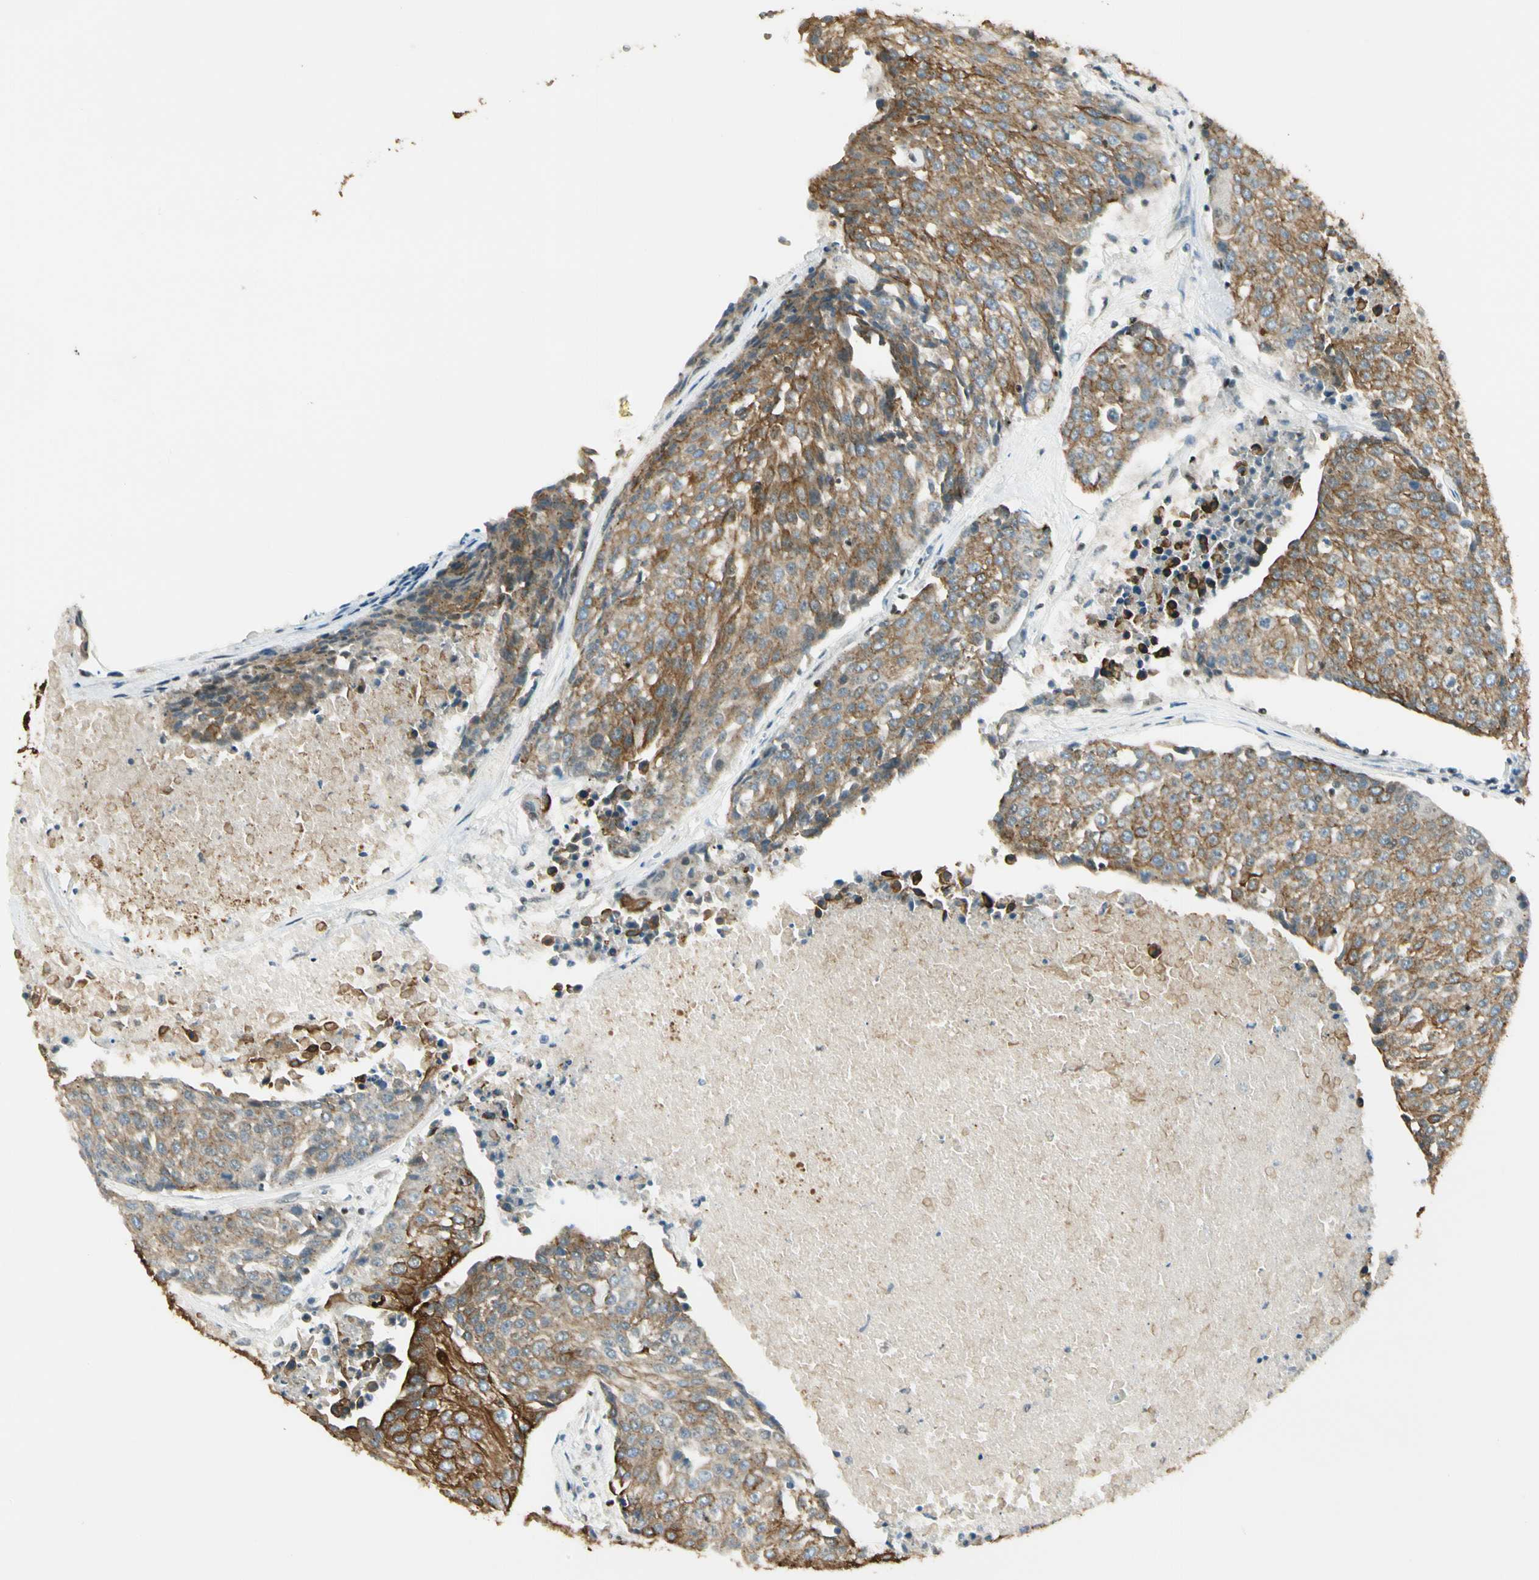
{"staining": {"intensity": "moderate", "quantity": ">75%", "location": "cytoplasmic/membranous"}, "tissue": "urothelial cancer", "cell_type": "Tumor cells", "image_type": "cancer", "snomed": [{"axis": "morphology", "description": "Urothelial carcinoma, High grade"}, {"axis": "topography", "description": "Urinary bladder"}], "caption": "High-power microscopy captured an IHC micrograph of high-grade urothelial carcinoma, revealing moderate cytoplasmic/membranous positivity in approximately >75% of tumor cells.", "gene": "ATXN1", "patient": {"sex": "female", "age": 85}}